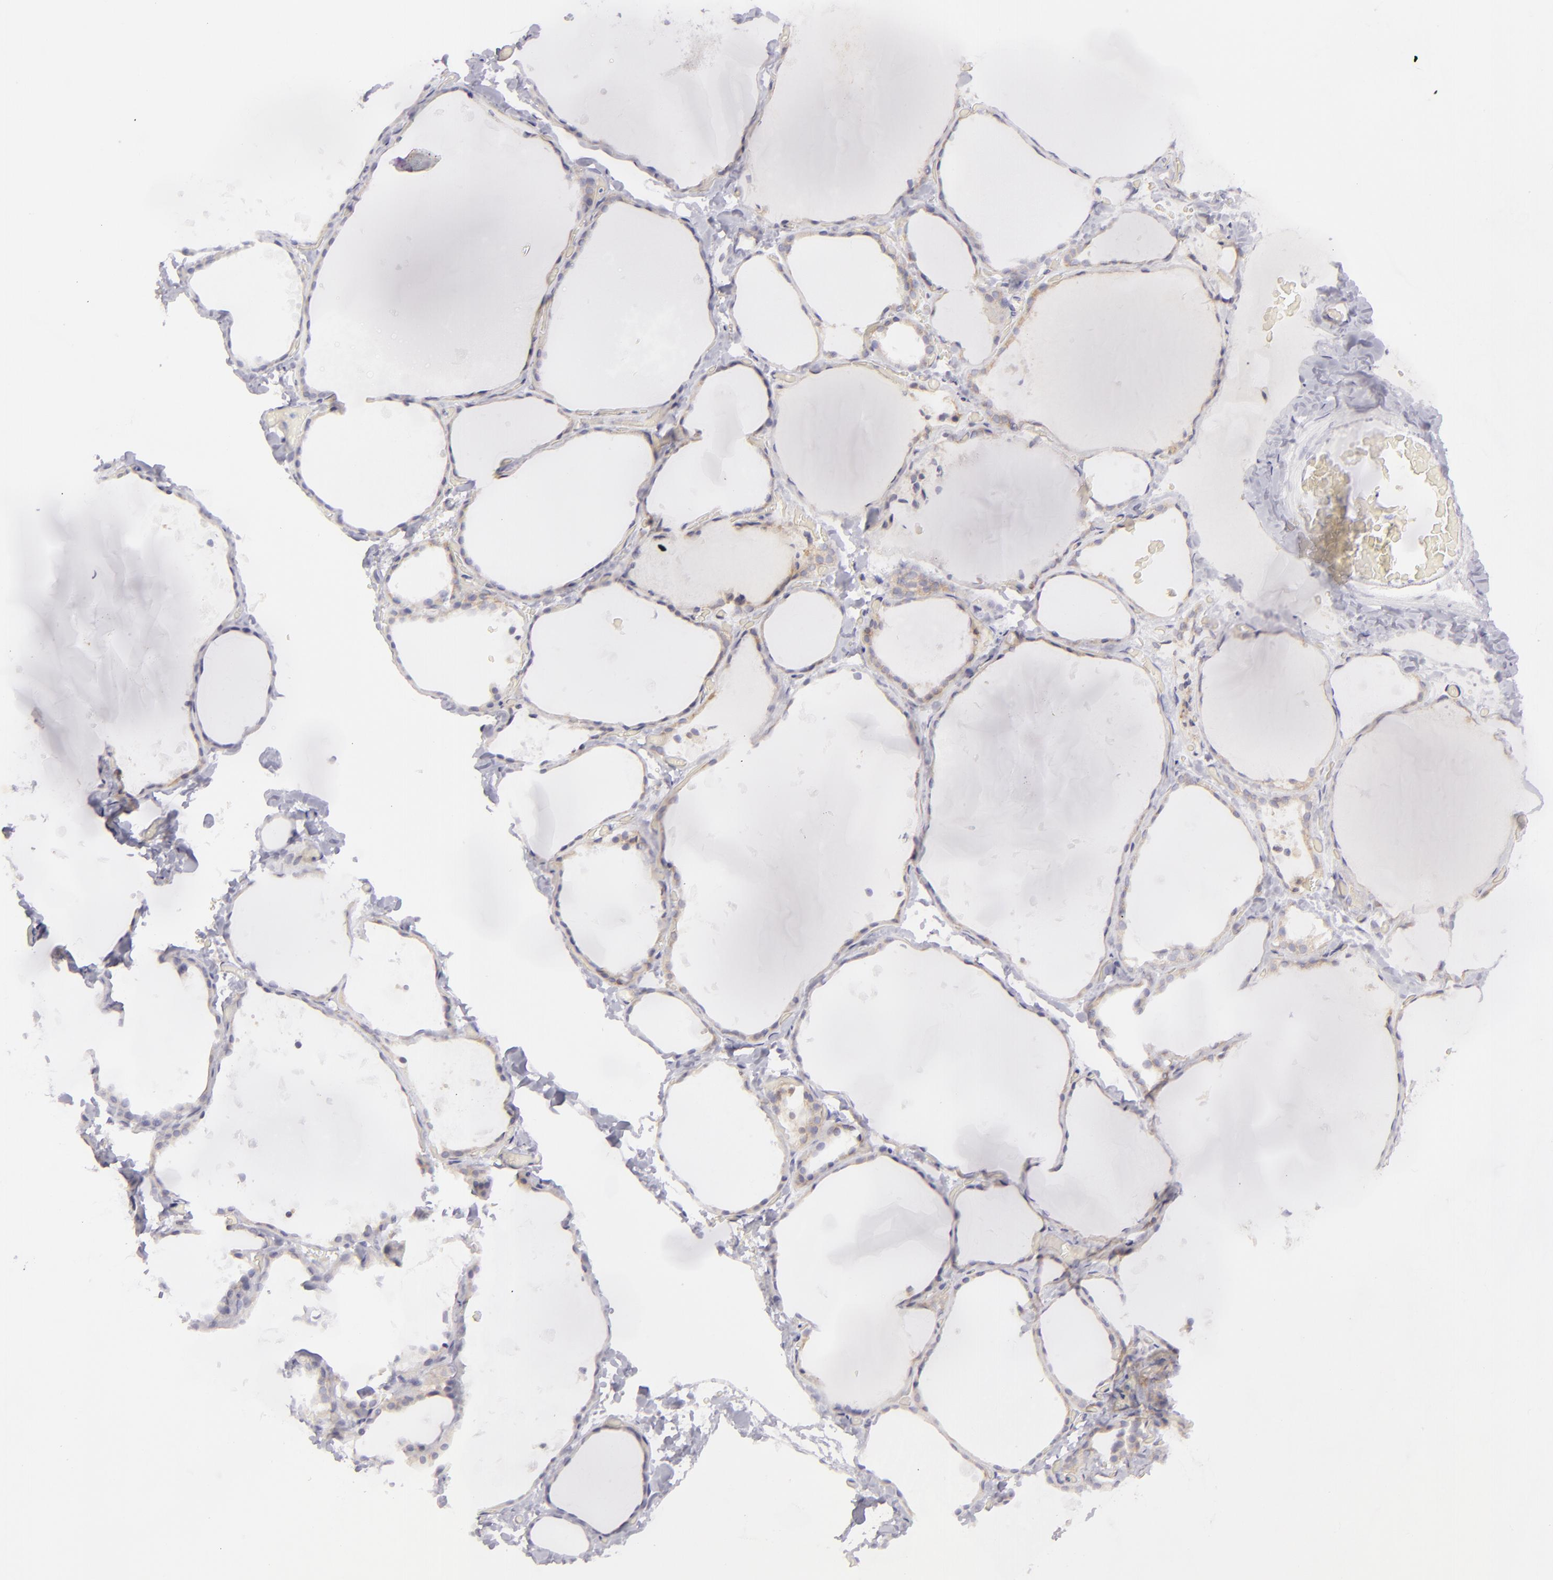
{"staining": {"intensity": "weak", "quantity": "25%-75%", "location": "cytoplasmic/membranous"}, "tissue": "thyroid gland", "cell_type": "Glandular cells", "image_type": "normal", "snomed": [{"axis": "morphology", "description": "Normal tissue, NOS"}, {"axis": "topography", "description": "Thyroid gland"}], "caption": "Immunohistochemistry (DAB (3,3'-diaminobenzidine)) staining of normal human thyroid gland reveals weak cytoplasmic/membranous protein staining in about 25%-75% of glandular cells.", "gene": "DLG4", "patient": {"sex": "female", "age": 22}}